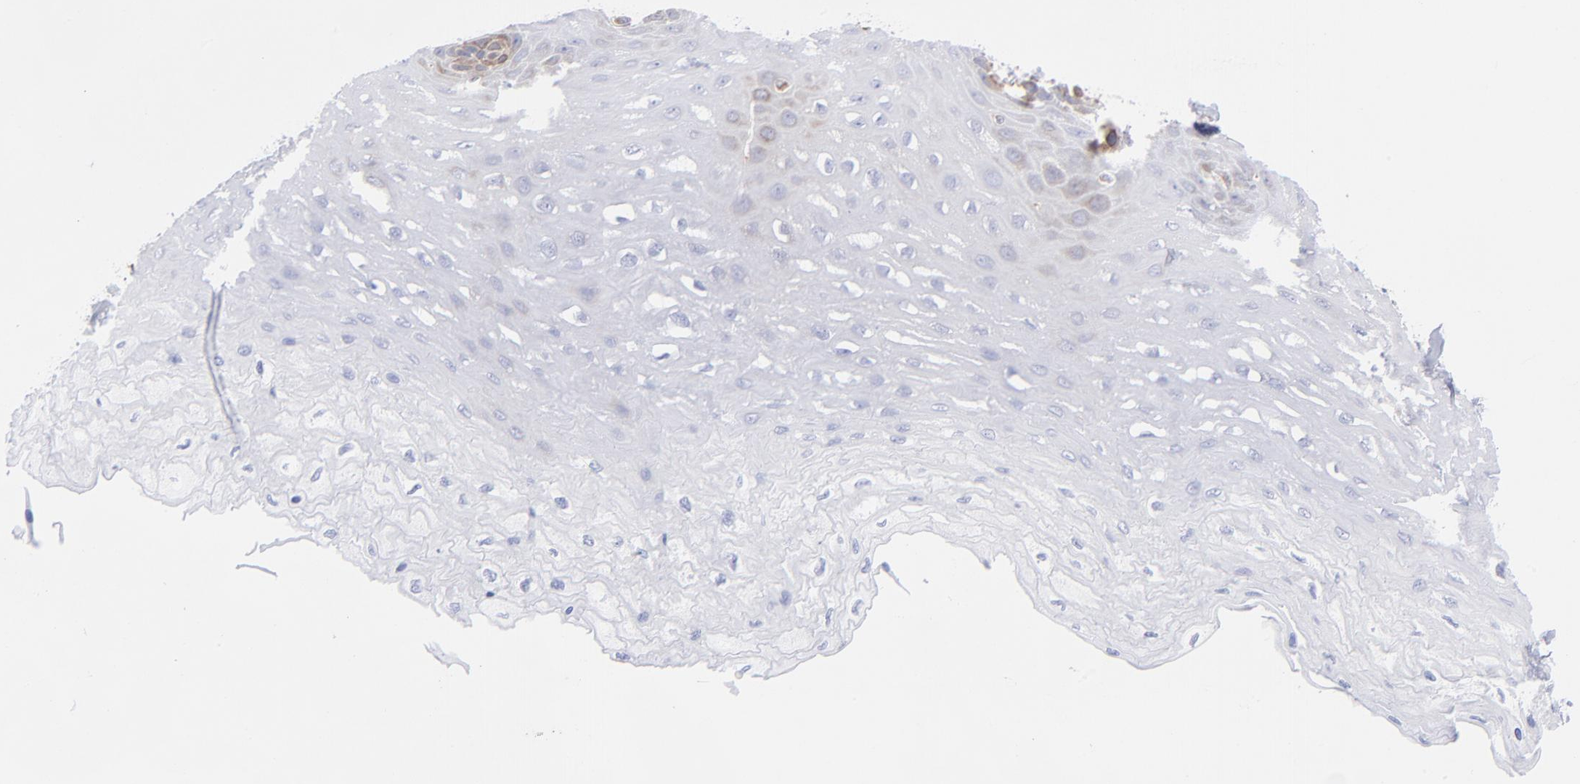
{"staining": {"intensity": "moderate", "quantity": "<25%", "location": "cytoplasmic/membranous"}, "tissue": "esophagus", "cell_type": "Squamous epithelial cells", "image_type": "normal", "snomed": [{"axis": "morphology", "description": "Normal tissue, NOS"}, {"axis": "topography", "description": "Esophagus"}], "caption": "This photomicrograph demonstrates benign esophagus stained with immunohistochemistry to label a protein in brown. The cytoplasmic/membranous of squamous epithelial cells show moderate positivity for the protein. Nuclei are counter-stained blue.", "gene": "EIF2AK2", "patient": {"sex": "female", "age": 72}}